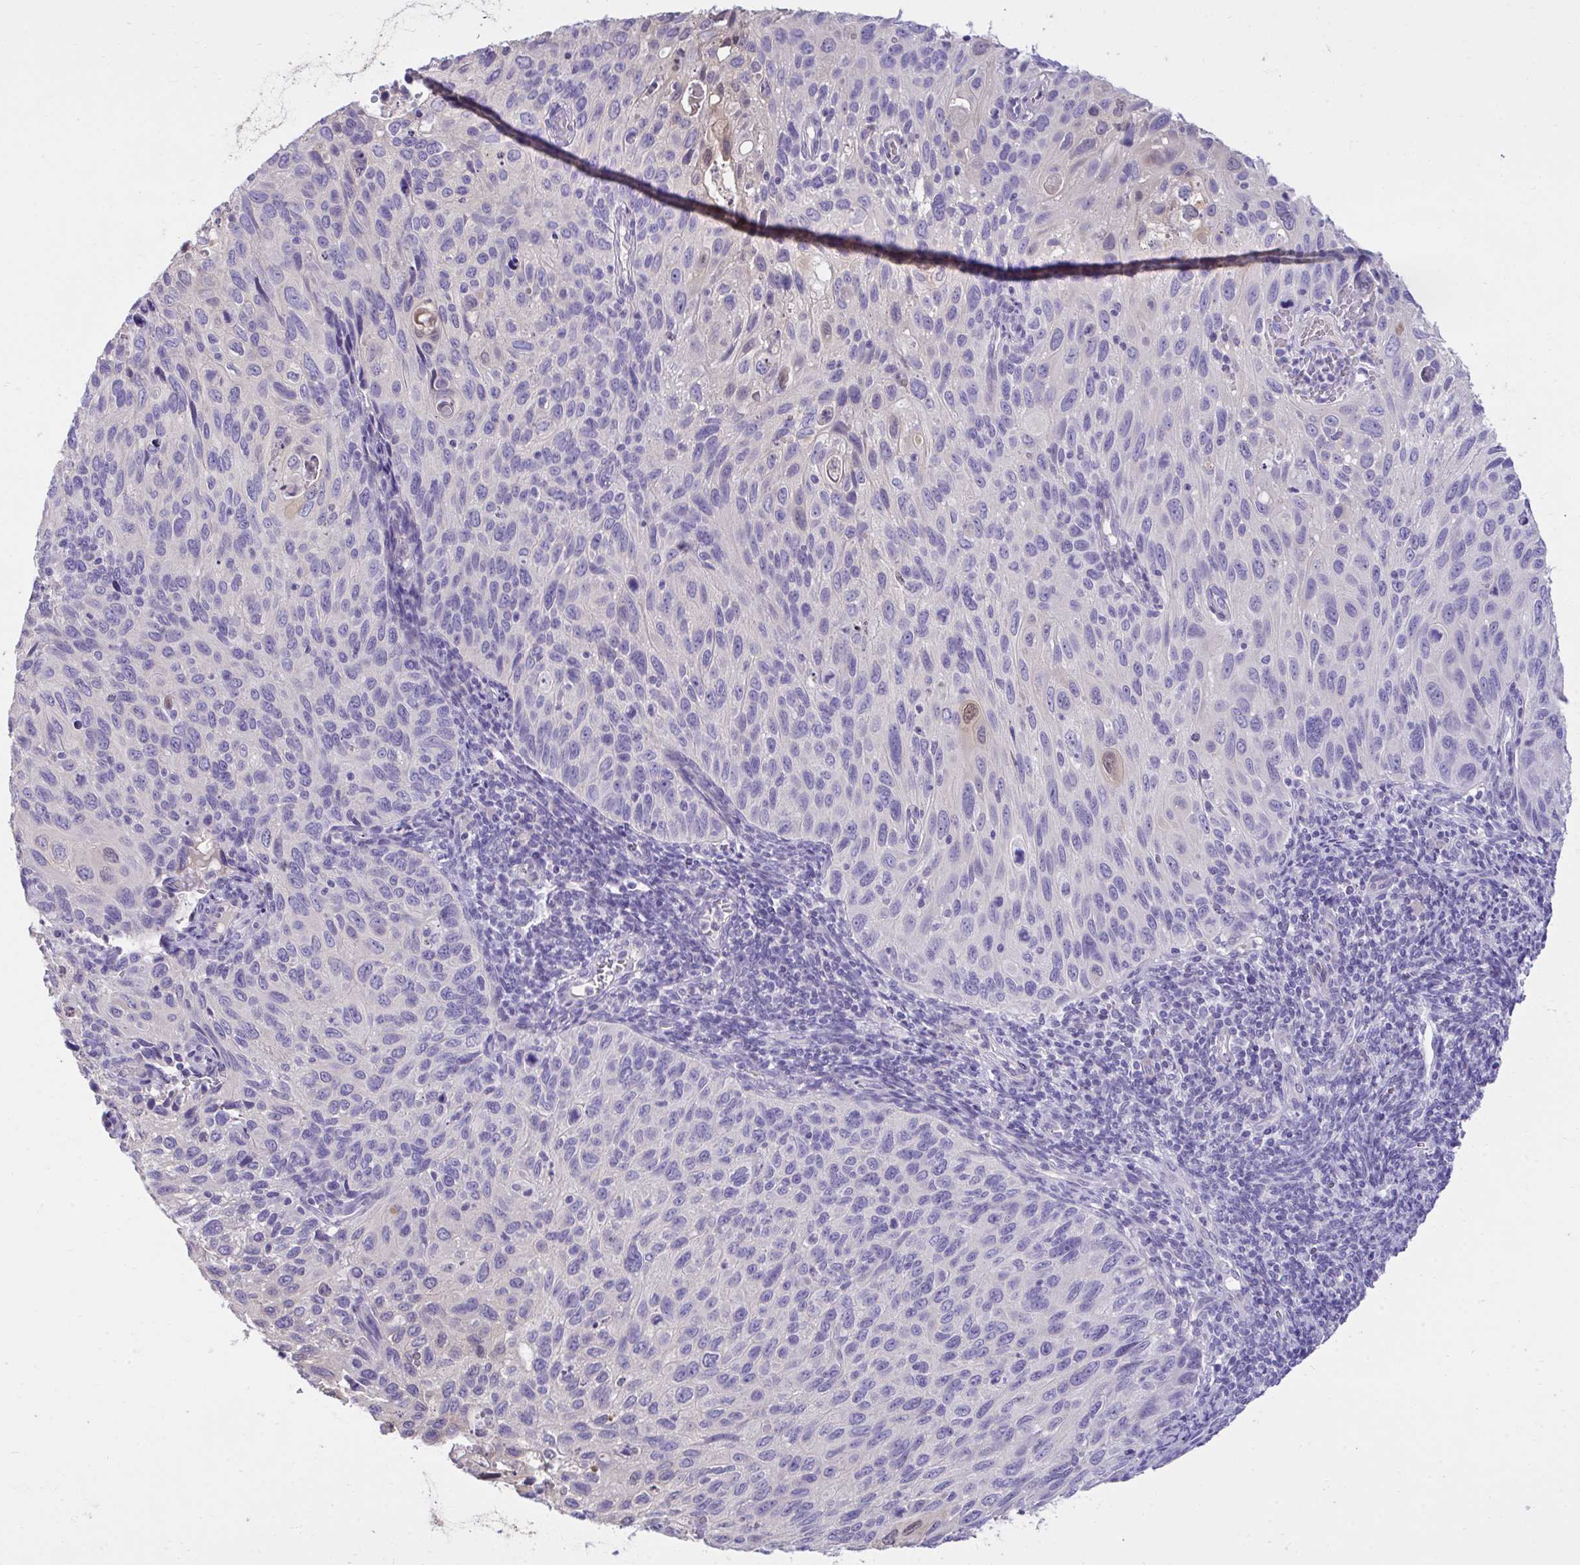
{"staining": {"intensity": "weak", "quantity": "<25%", "location": "nuclear"}, "tissue": "cervical cancer", "cell_type": "Tumor cells", "image_type": "cancer", "snomed": [{"axis": "morphology", "description": "Squamous cell carcinoma, NOS"}, {"axis": "topography", "description": "Cervix"}], "caption": "An image of human cervical squamous cell carcinoma is negative for staining in tumor cells. The staining is performed using DAB brown chromogen with nuclei counter-stained in using hematoxylin.", "gene": "TMCO5A", "patient": {"sex": "female", "age": 70}}